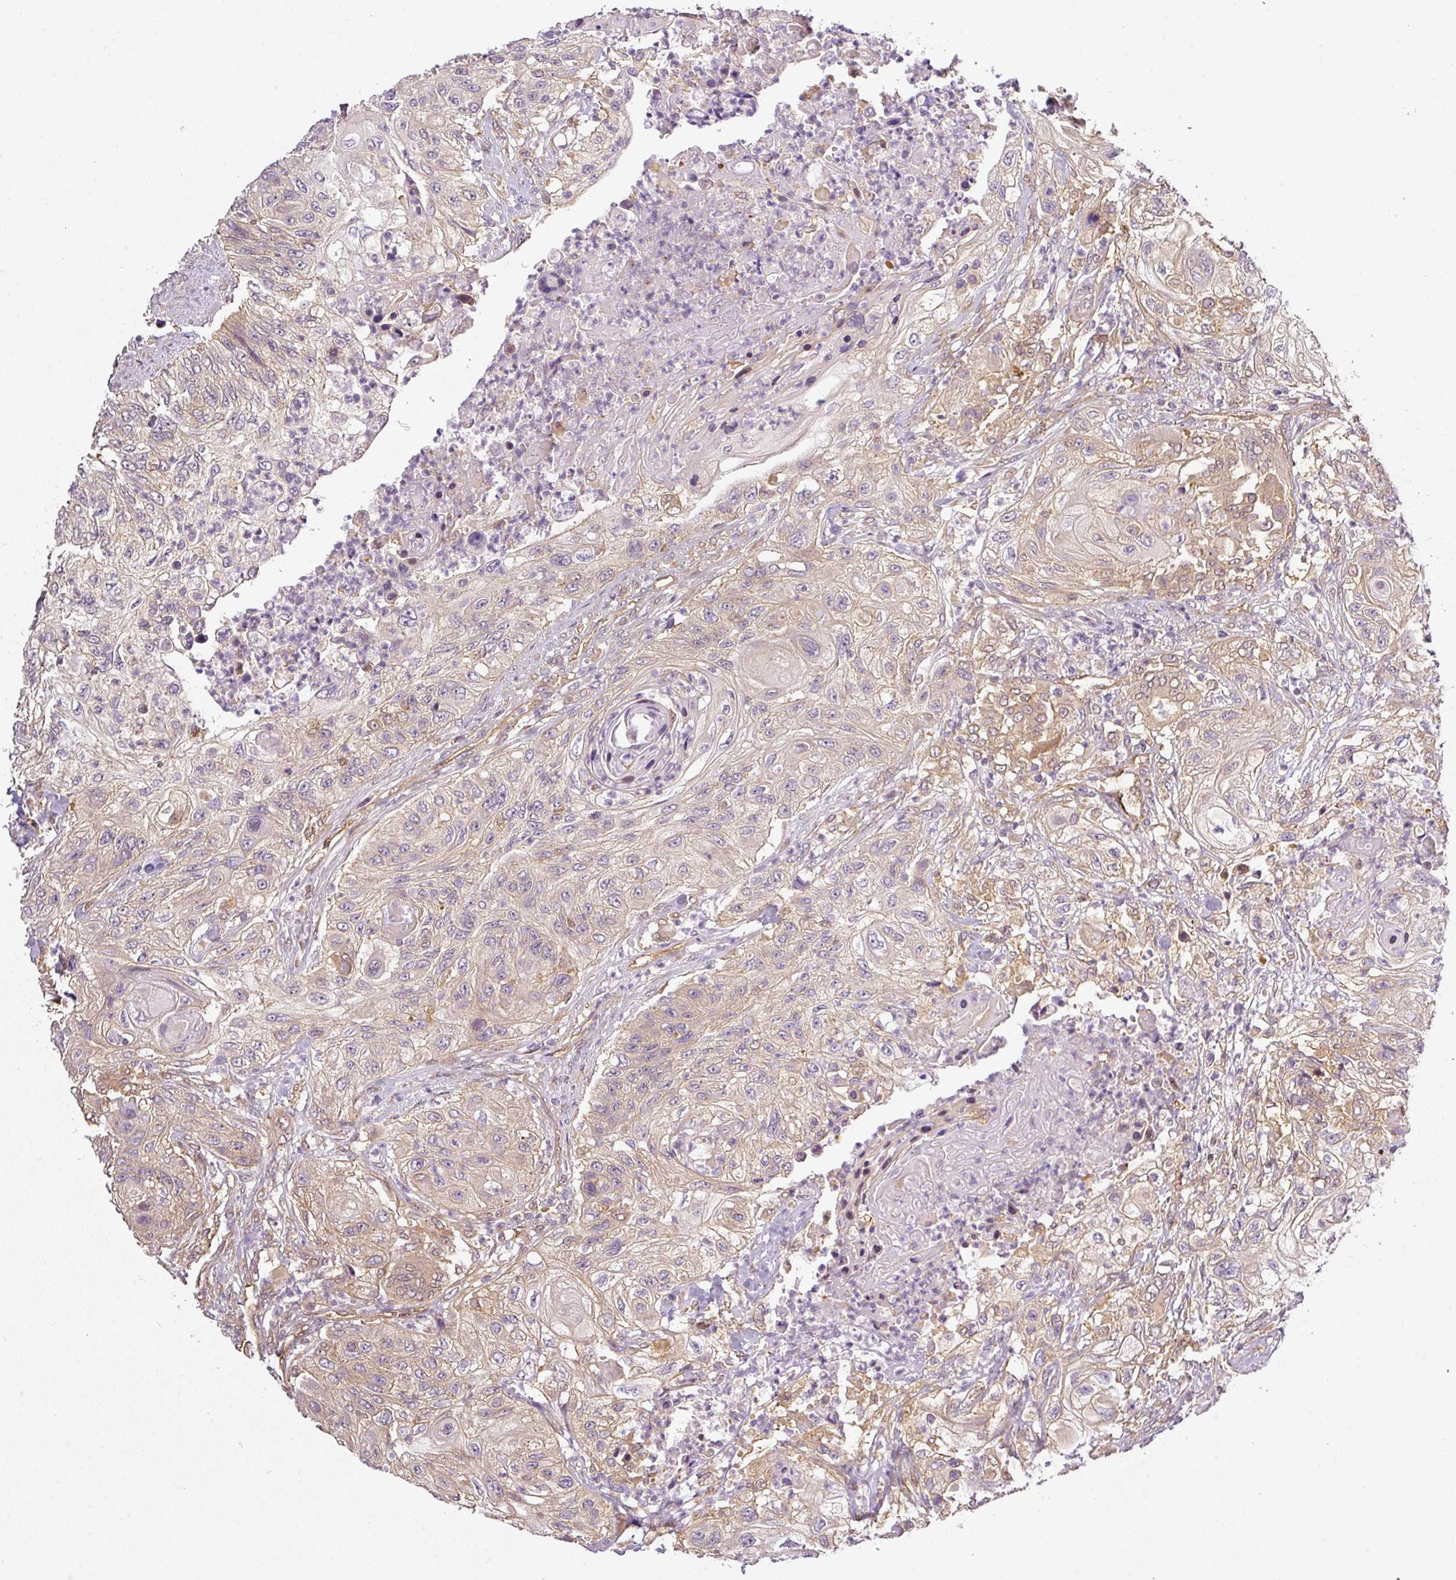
{"staining": {"intensity": "weak", "quantity": "25%-75%", "location": "cytoplasmic/membranous"}, "tissue": "urothelial cancer", "cell_type": "Tumor cells", "image_type": "cancer", "snomed": [{"axis": "morphology", "description": "Urothelial carcinoma, High grade"}, {"axis": "topography", "description": "Urinary bladder"}], "caption": "The immunohistochemical stain highlights weak cytoplasmic/membranous staining in tumor cells of urothelial cancer tissue.", "gene": "ANKRD18A", "patient": {"sex": "female", "age": 60}}